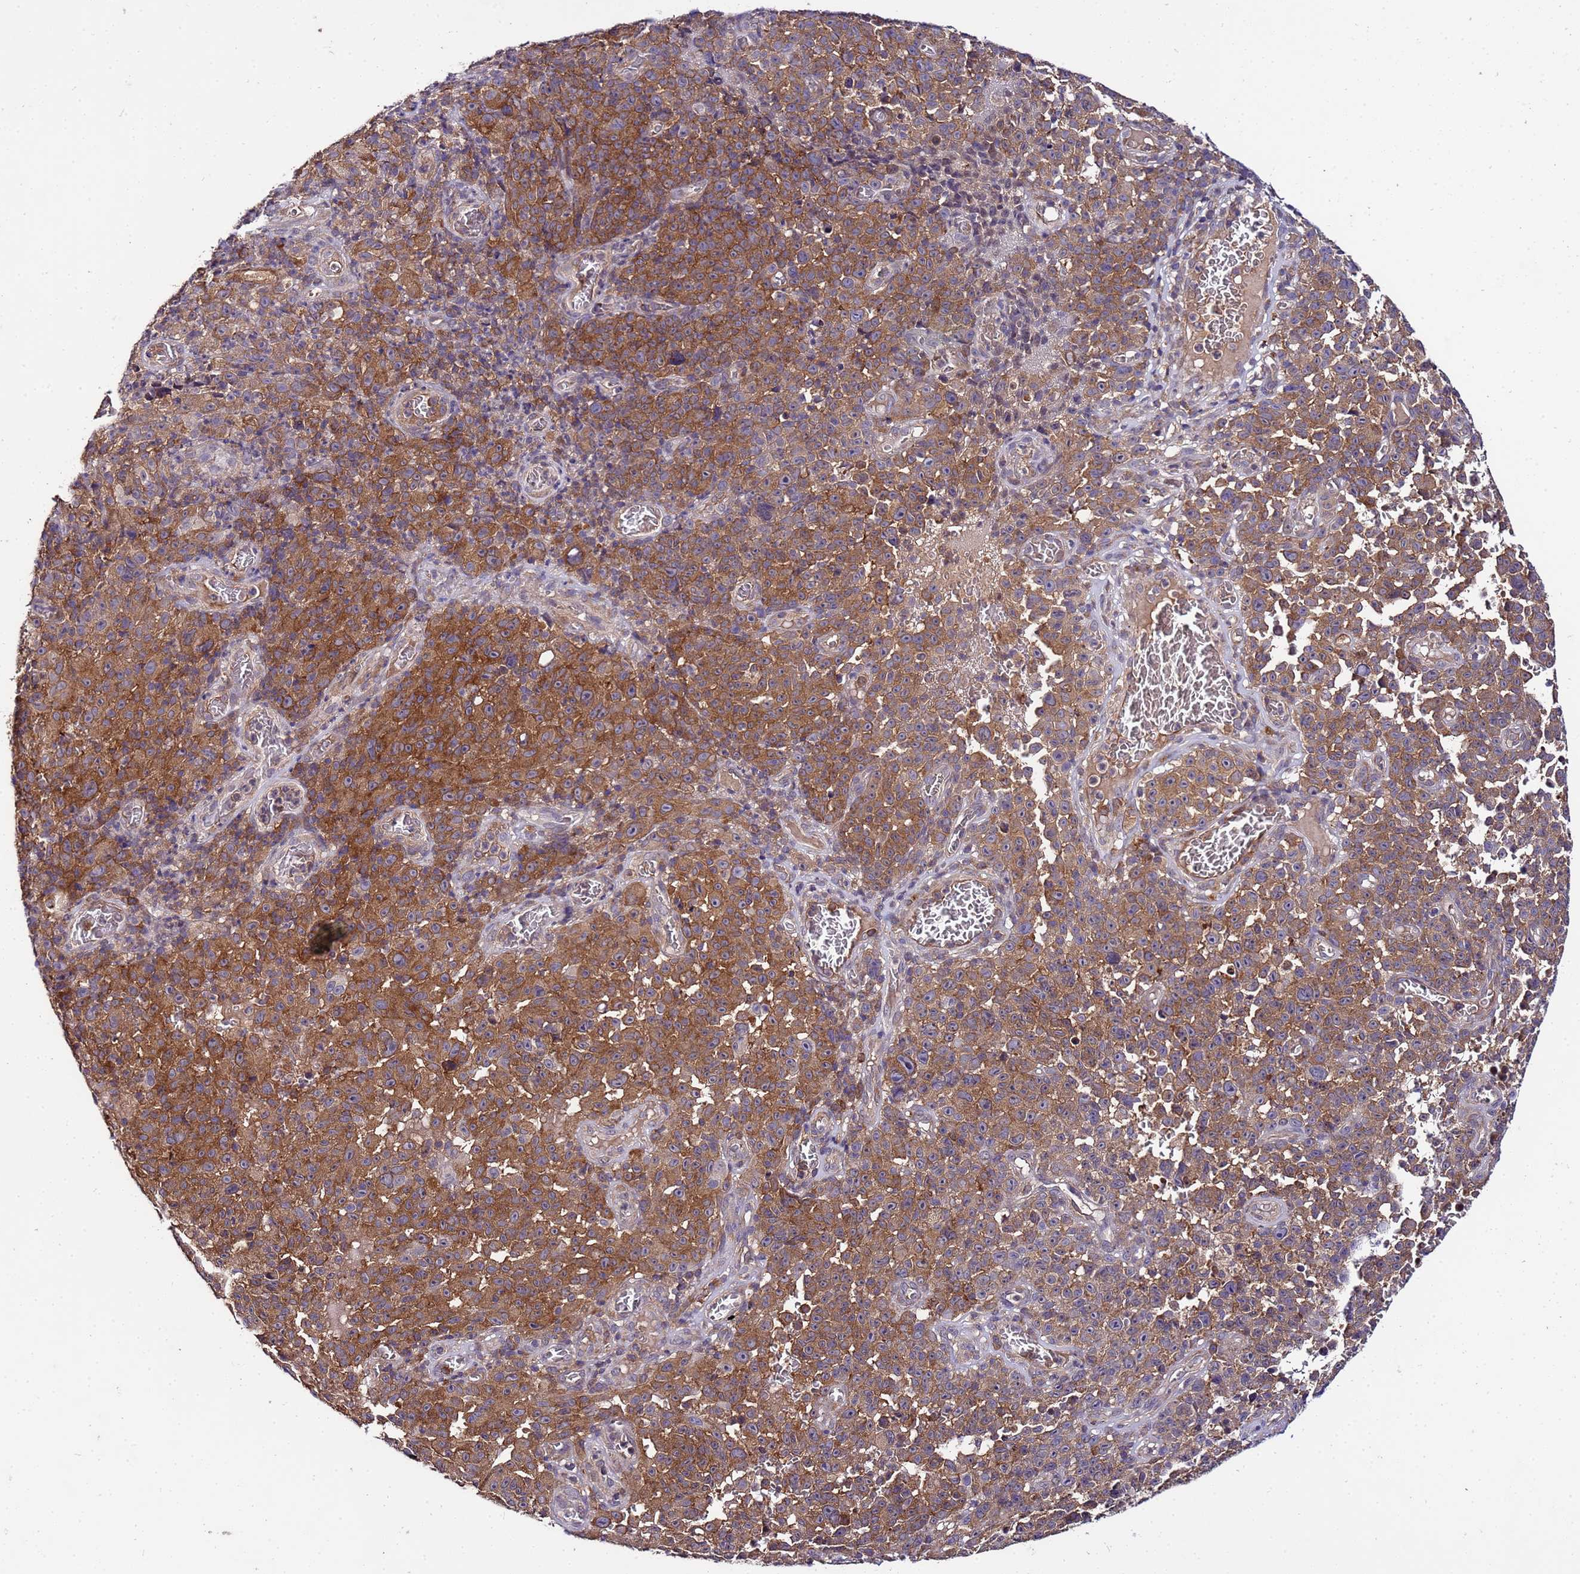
{"staining": {"intensity": "moderate", "quantity": ">75%", "location": "cytoplasmic/membranous"}, "tissue": "melanoma", "cell_type": "Tumor cells", "image_type": "cancer", "snomed": [{"axis": "morphology", "description": "Malignant melanoma, NOS"}, {"axis": "topography", "description": "Skin"}], "caption": "A high-resolution histopathology image shows immunohistochemistry staining of malignant melanoma, which exhibits moderate cytoplasmic/membranous positivity in approximately >75% of tumor cells.", "gene": "GSPT2", "patient": {"sex": "female", "age": 82}}